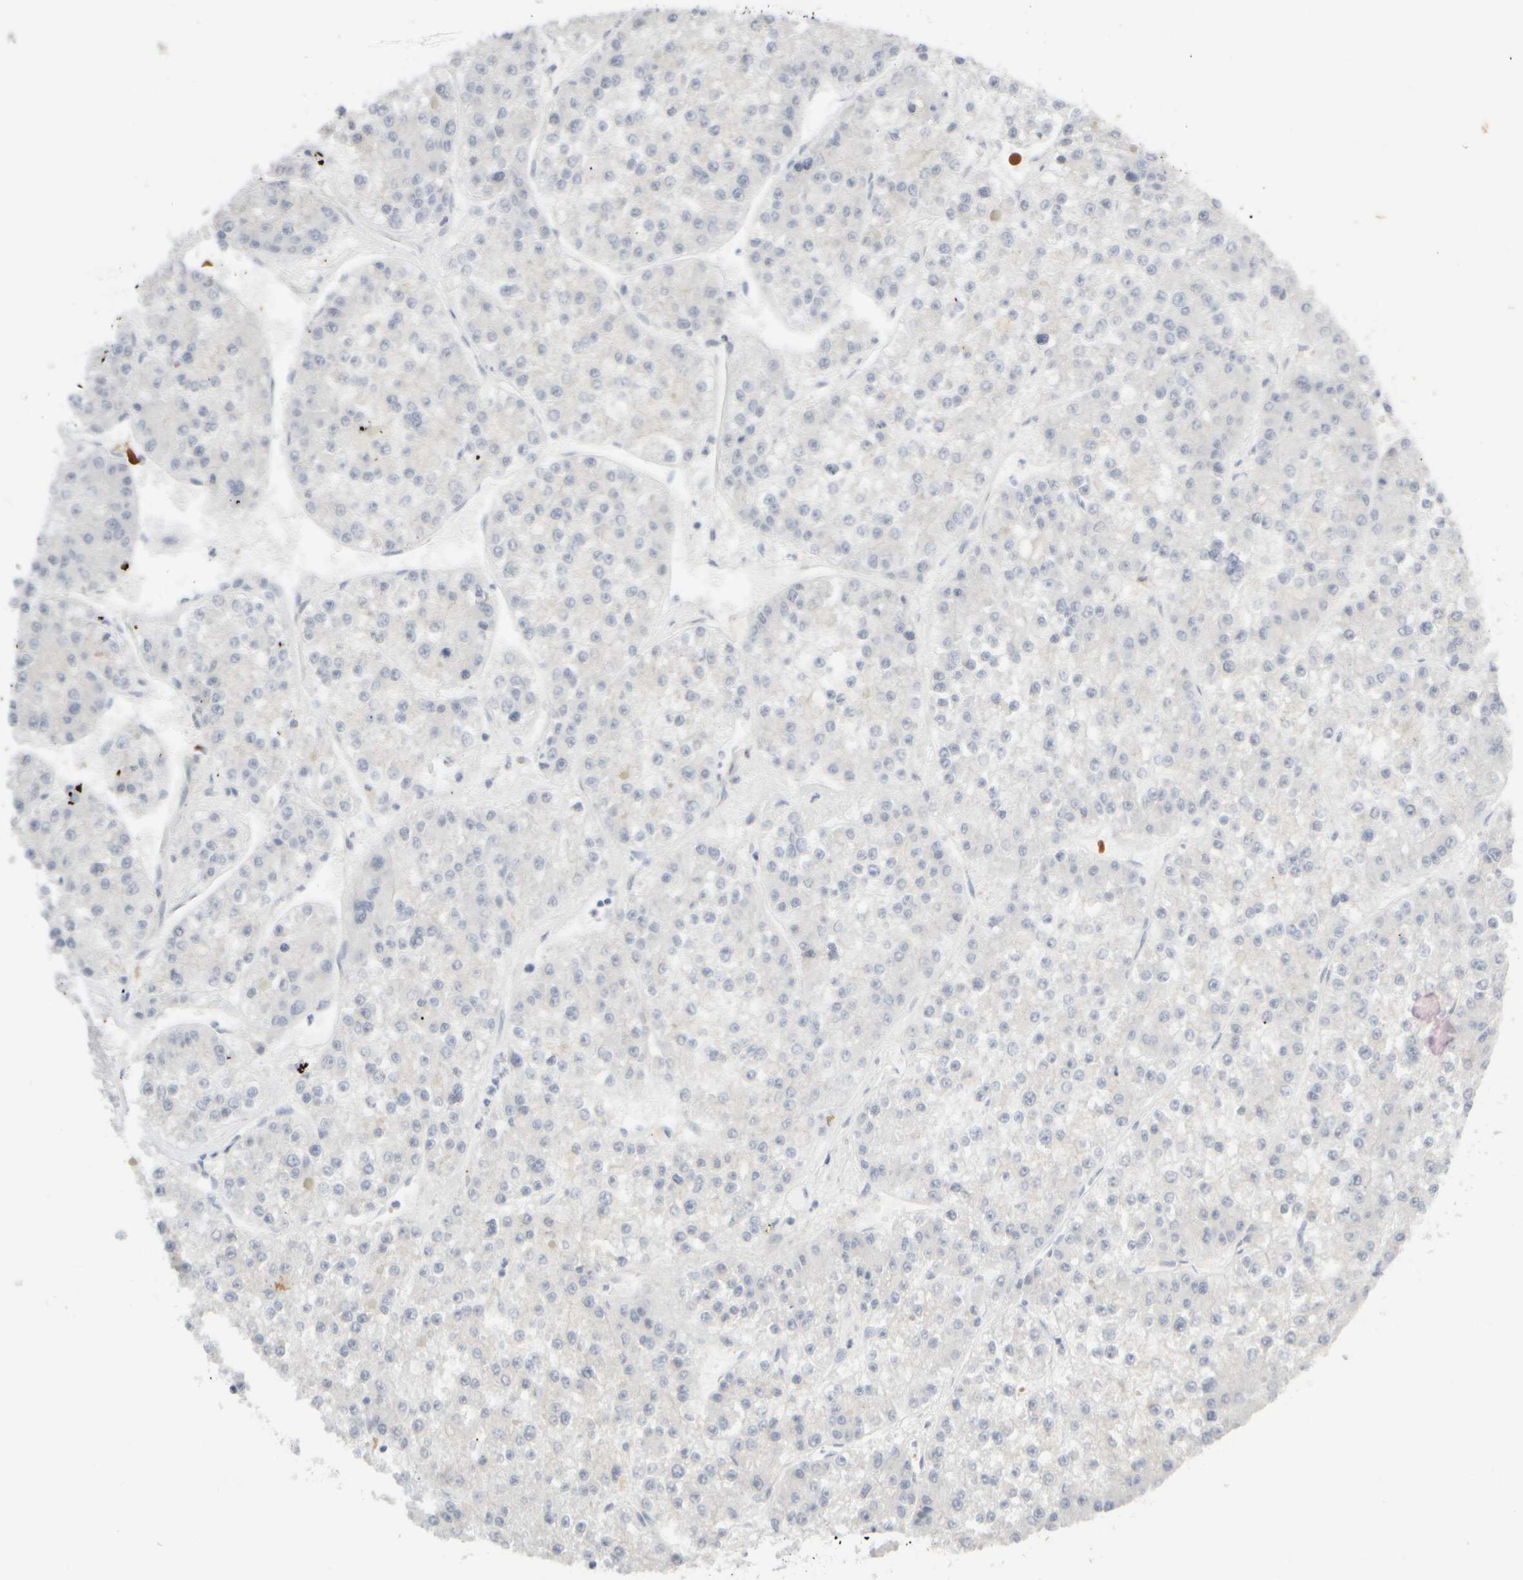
{"staining": {"intensity": "negative", "quantity": "none", "location": "none"}, "tissue": "liver cancer", "cell_type": "Tumor cells", "image_type": "cancer", "snomed": [{"axis": "morphology", "description": "Carcinoma, Hepatocellular, NOS"}, {"axis": "topography", "description": "Liver"}], "caption": "Immunohistochemistry (IHC) histopathology image of neoplastic tissue: human liver cancer stained with DAB (3,3'-diaminobenzidine) shows no significant protein staining in tumor cells. Nuclei are stained in blue.", "gene": "GOPC", "patient": {"sex": "female", "age": 73}}